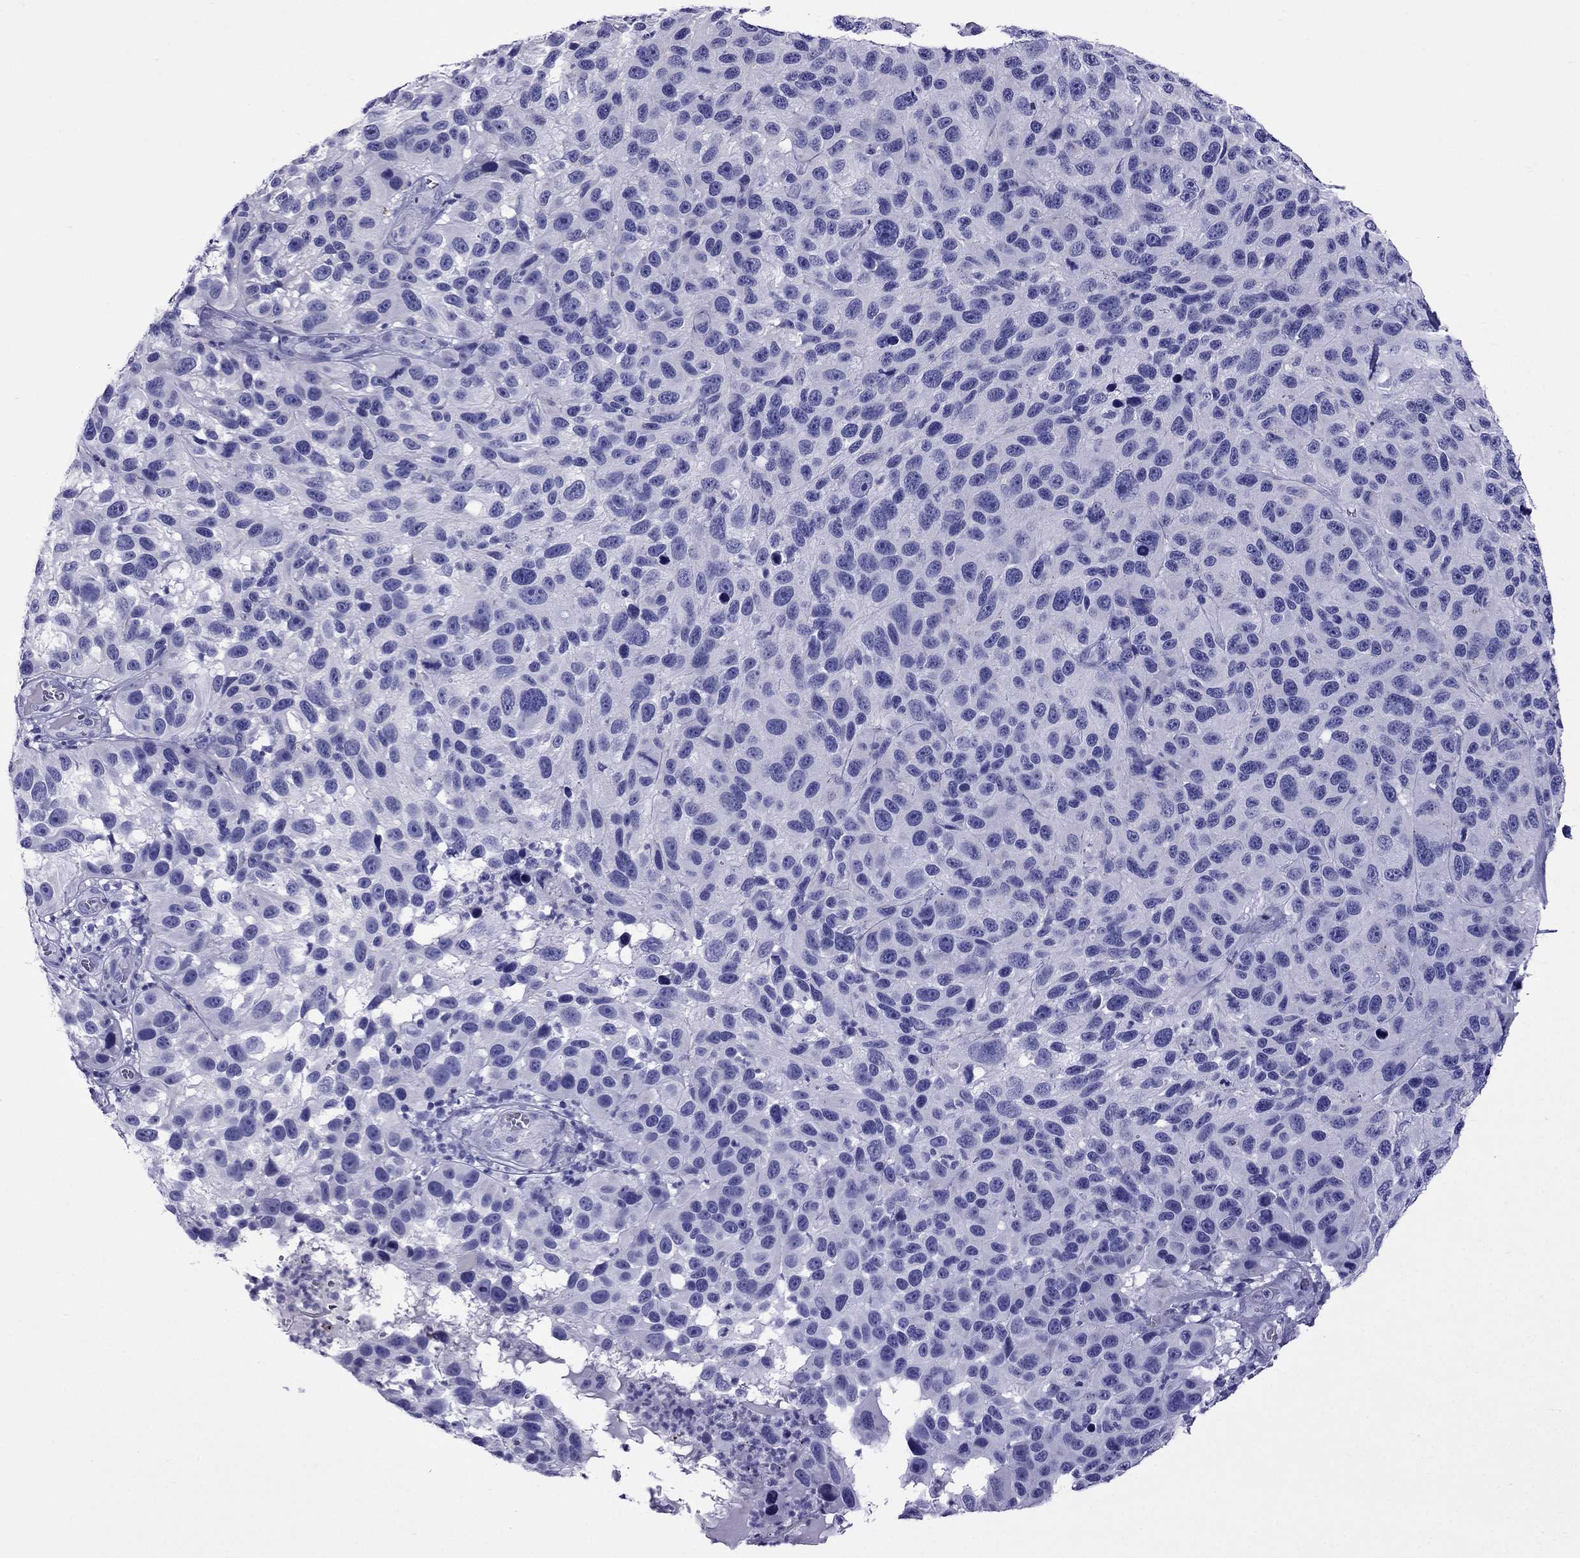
{"staining": {"intensity": "negative", "quantity": "none", "location": "none"}, "tissue": "melanoma", "cell_type": "Tumor cells", "image_type": "cancer", "snomed": [{"axis": "morphology", "description": "Malignant melanoma, NOS"}, {"axis": "topography", "description": "Skin"}], "caption": "Melanoma was stained to show a protein in brown. There is no significant positivity in tumor cells.", "gene": "CRYBA1", "patient": {"sex": "male", "age": 53}}